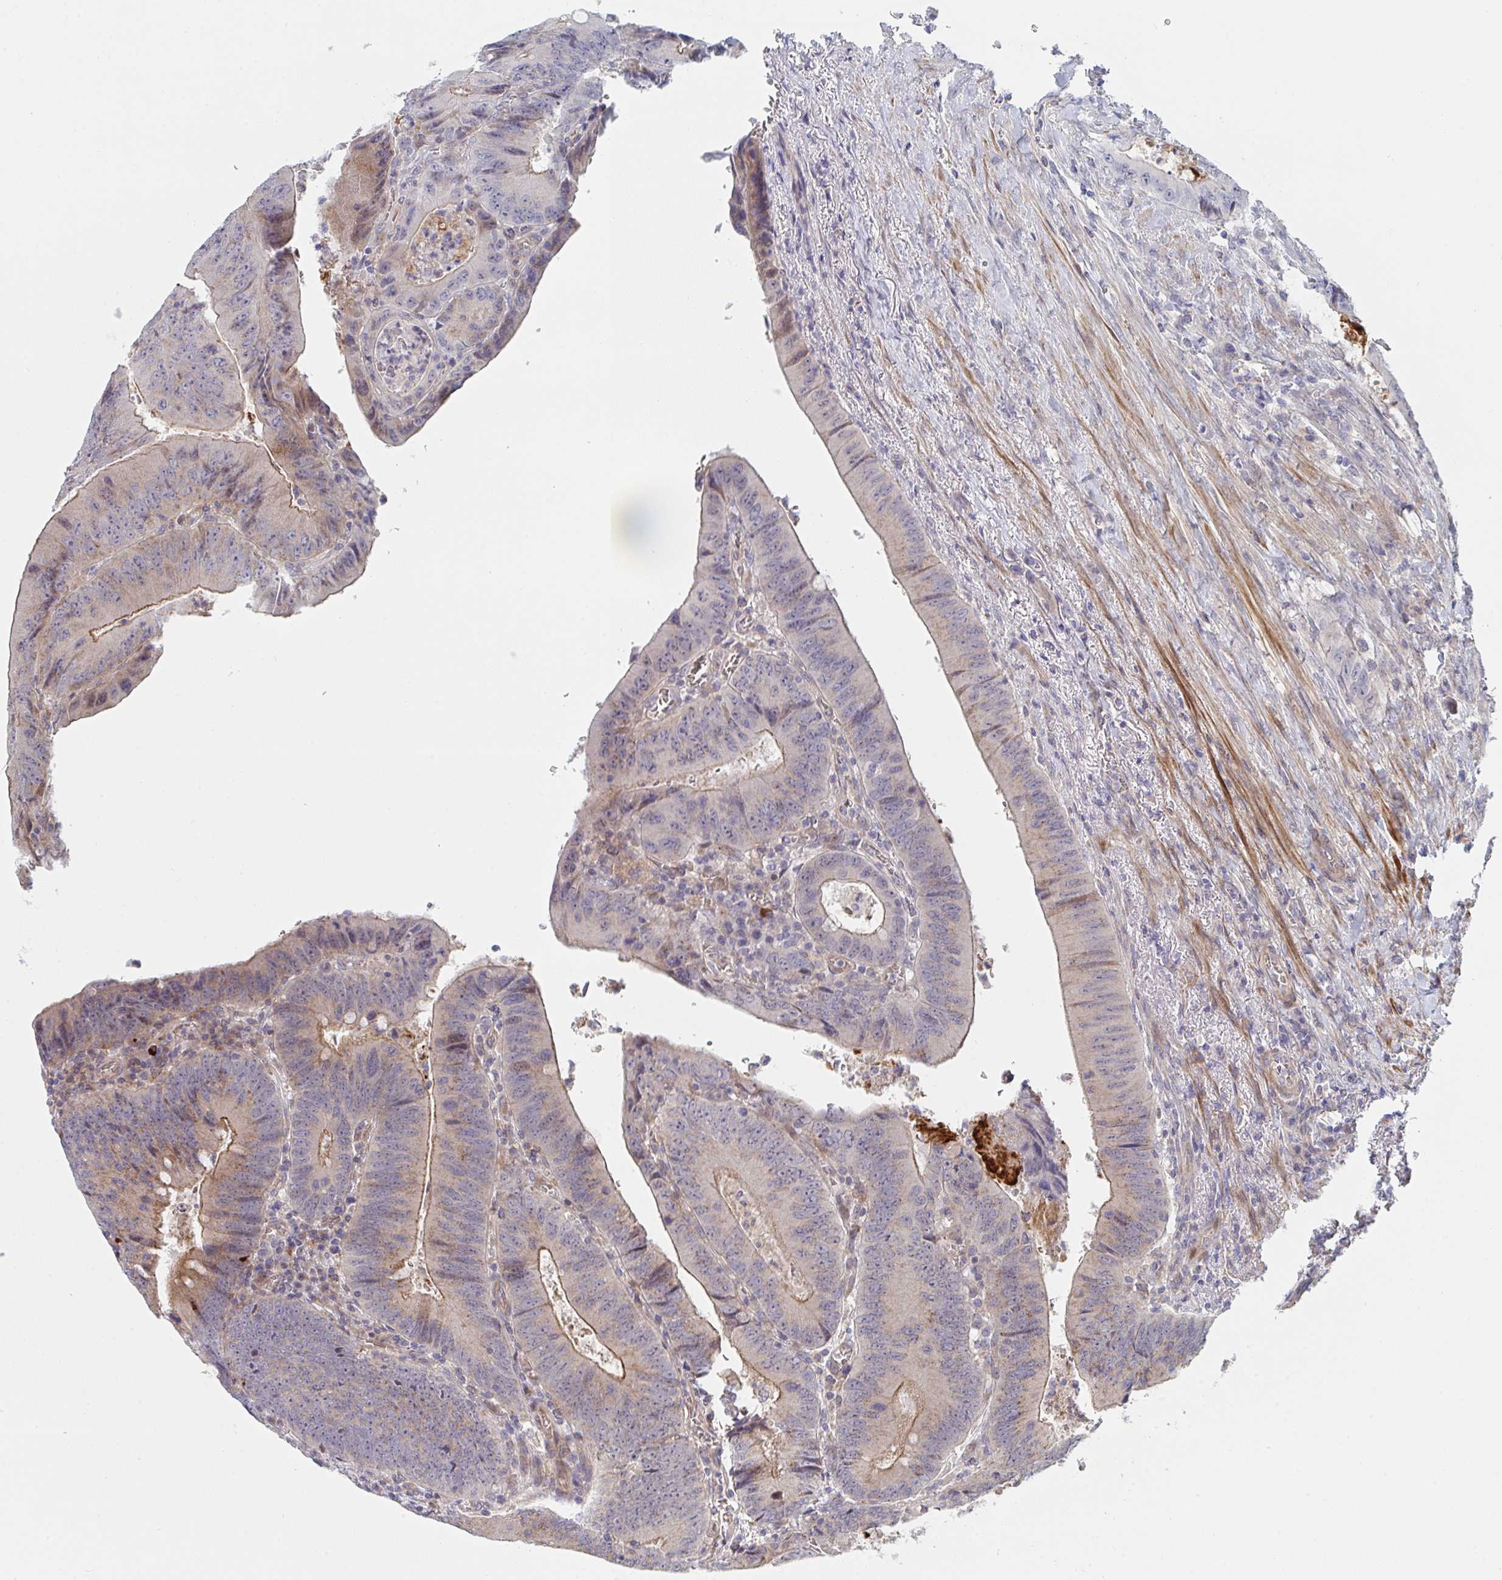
{"staining": {"intensity": "weak", "quantity": "25%-75%", "location": "cytoplasmic/membranous"}, "tissue": "colorectal cancer", "cell_type": "Tumor cells", "image_type": "cancer", "snomed": [{"axis": "morphology", "description": "Adenocarcinoma, NOS"}, {"axis": "topography", "description": "Rectum"}], "caption": "Protein staining shows weak cytoplasmic/membranous staining in about 25%-75% of tumor cells in colorectal cancer (adenocarcinoma).", "gene": "TNFSF4", "patient": {"sex": "female", "age": 72}}